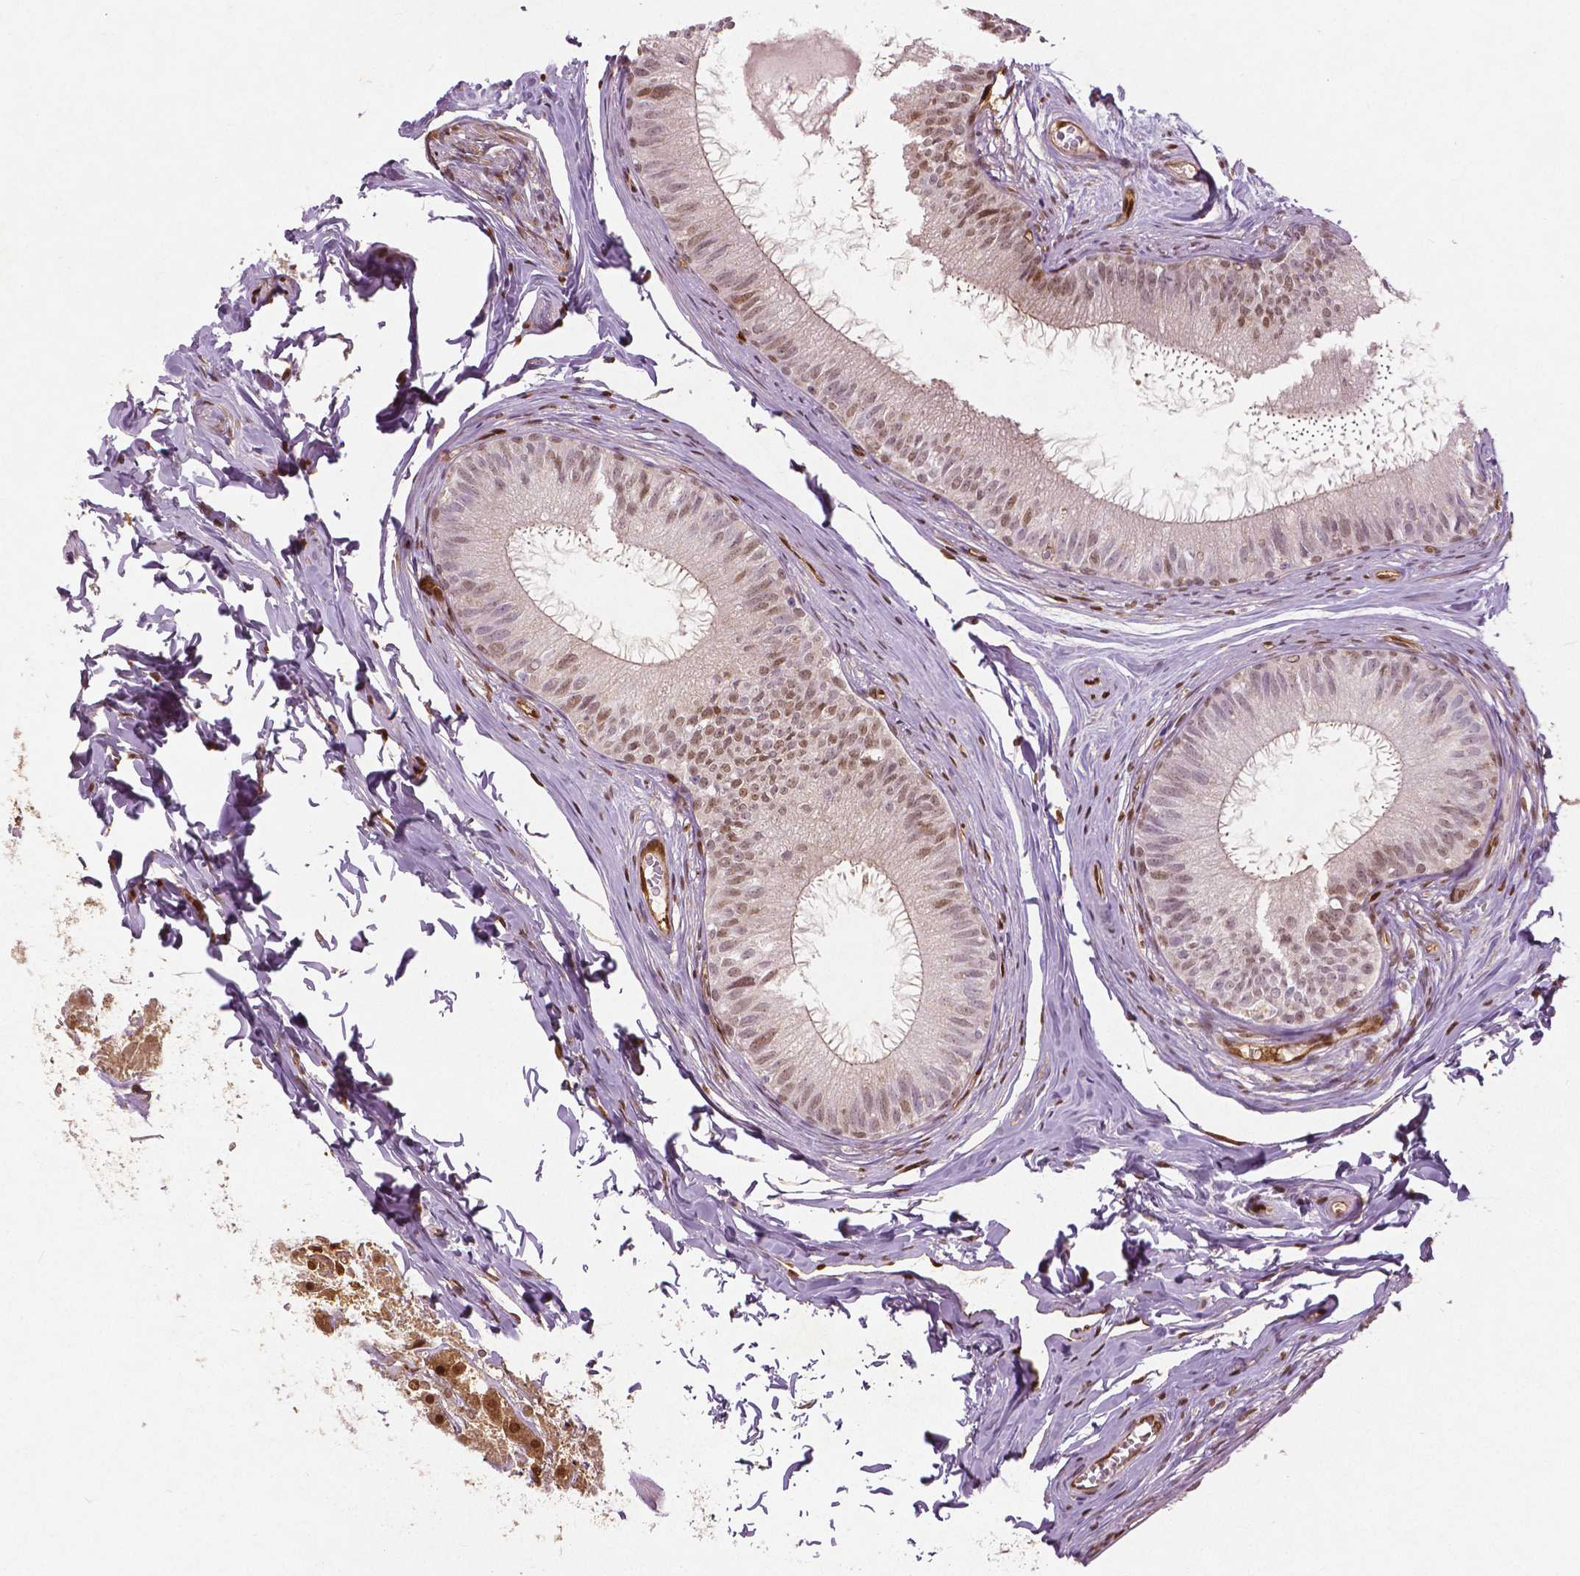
{"staining": {"intensity": "moderate", "quantity": "<25%", "location": "cytoplasmic/membranous,nuclear"}, "tissue": "epididymis", "cell_type": "Glandular cells", "image_type": "normal", "snomed": [{"axis": "morphology", "description": "Normal tissue, NOS"}, {"axis": "topography", "description": "Epididymis"}], "caption": "The micrograph displays staining of unremarkable epididymis, revealing moderate cytoplasmic/membranous,nuclear protein staining (brown color) within glandular cells.", "gene": "WWTR1", "patient": {"sex": "male", "age": 45}}